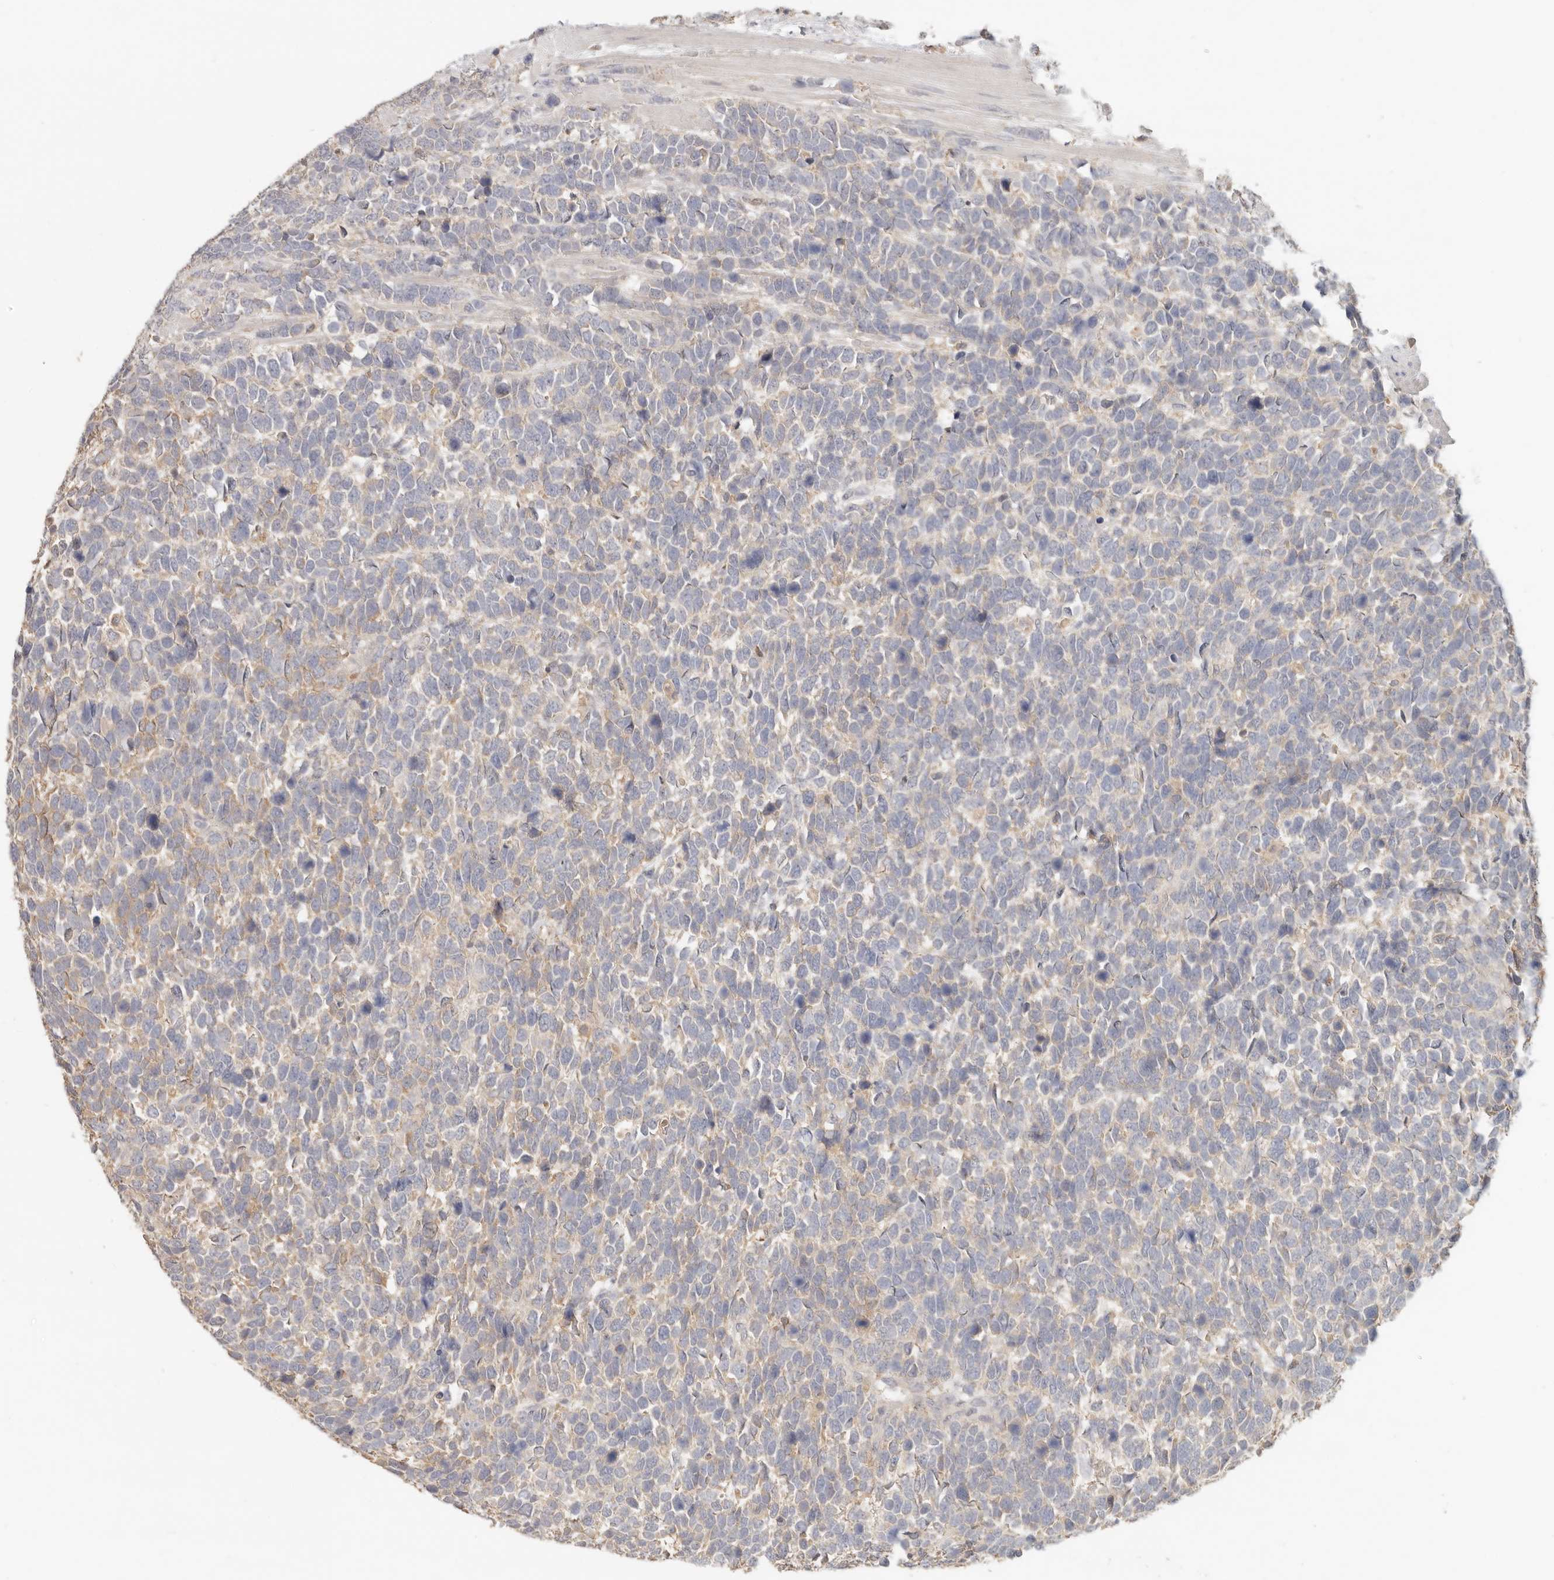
{"staining": {"intensity": "moderate", "quantity": "<25%", "location": "cytoplasmic/membranous"}, "tissue": "urothelial cancer", "cell_type": "Tumor cells", "image_type": "cancer", "snomed": [{"axis": "morphology", "description": "Urothelial carcinoma, High grade"}, {"axis": "topography", "description": "Urinary bladder"}], "caption": "Protein staining of urothelial cancer tissue displays moderate cytoplasmic/membranous expression in about <25% of tumor cells. The protein is stained brown, and the nuclei are stained in blue (DAB (3,3'-diaminobenzidine) IHC with brightfield microscopy, high magnification).", "gene": "CSK", "patient": {"sex": "female", "age": 82}}